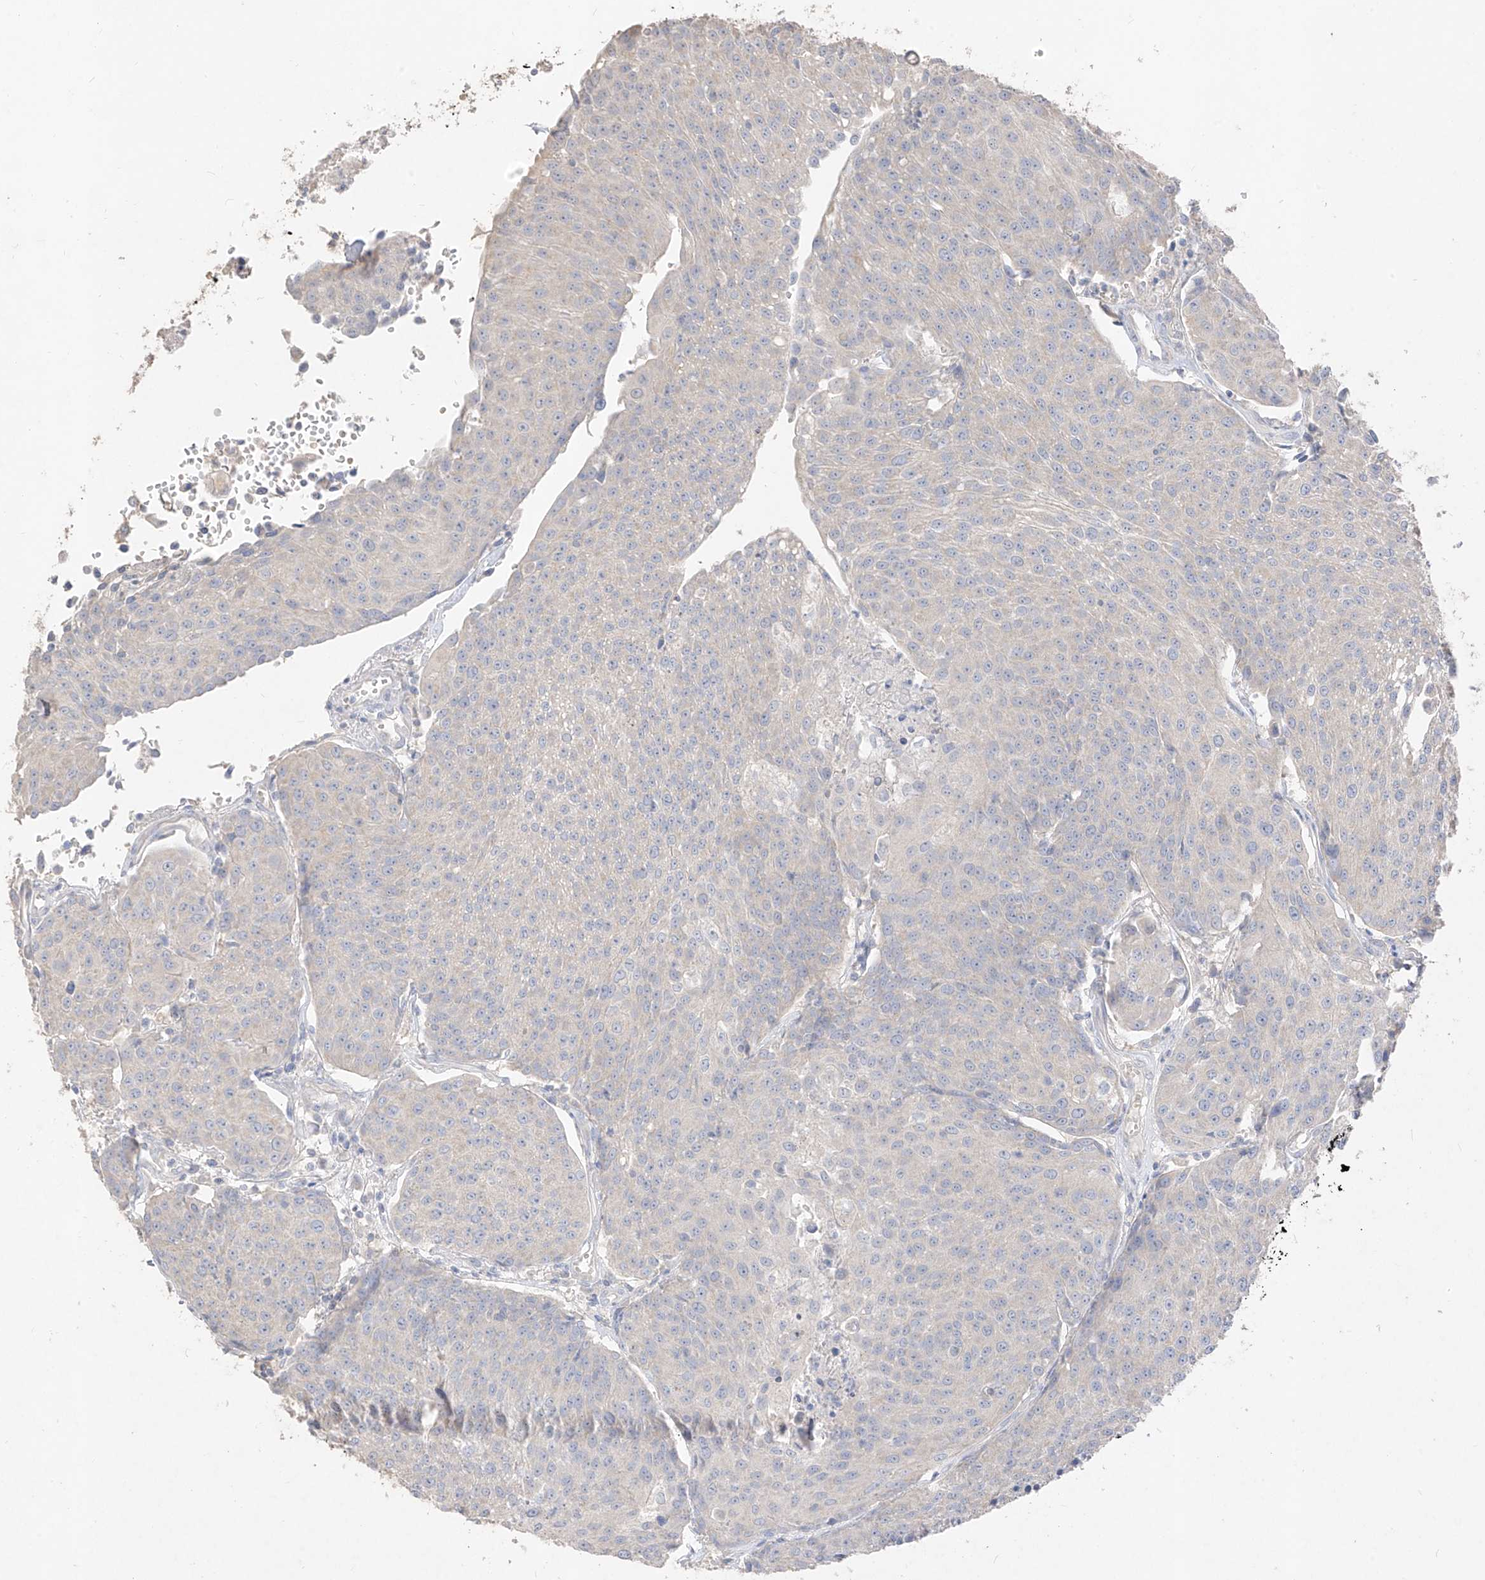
{"staining": {"intensity": "negative", "quantity": "none", "location": "none"}, "tissue": "urothelial cancer", "cell_type": "Tumor cells", "image_type": "cancer", "snomed": [{"axis": "morphology", "description": "Urothelial carcinoma, High grade"}, {"axis": "topography", "description": "Urinary bladder"}], "caption": "Urothelial cancer stained for a protein using IHC reveals no positivity tumor cells.", "gene": "ZZEF1", "patient": {"sex": "female", "age": 85}}